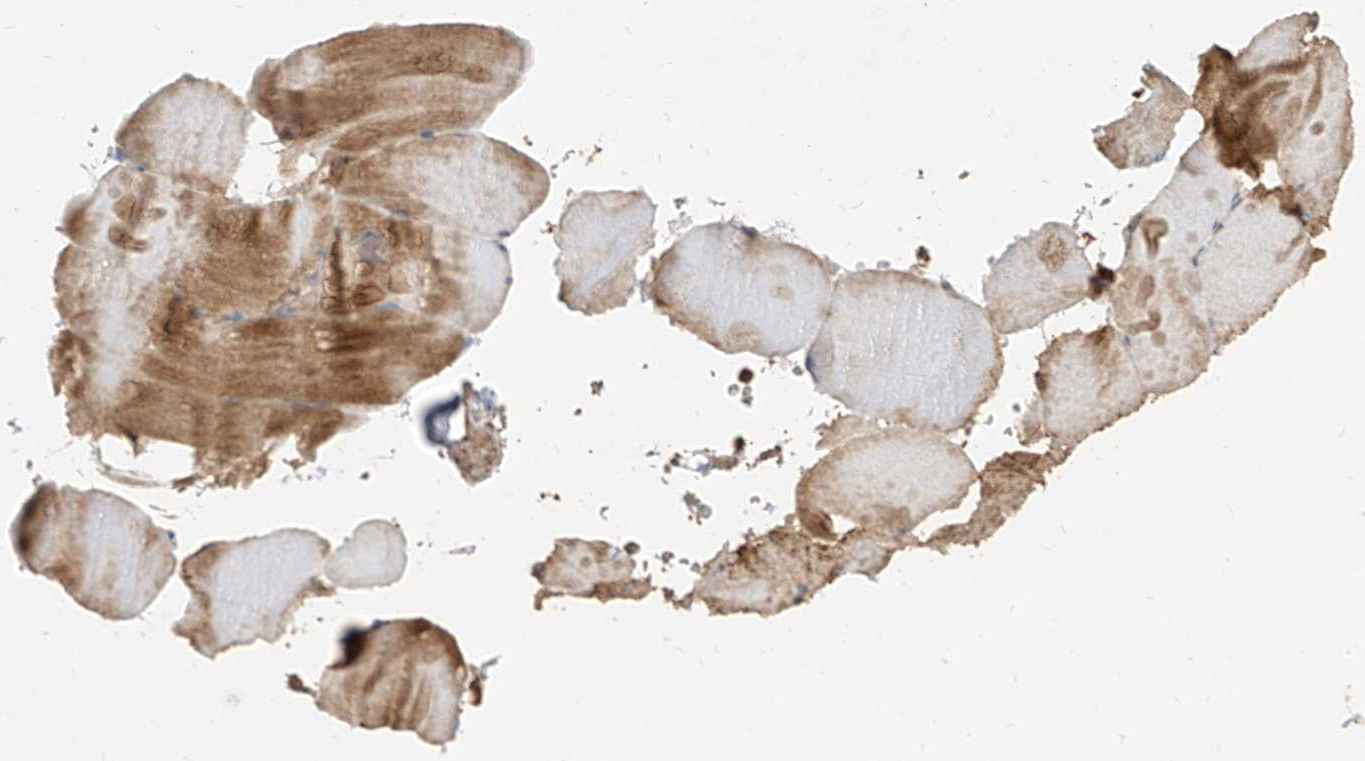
{"staining": {"intensity": "moderate", "quantity": "25%-75%", "location": "cytoplasmic/membranous"}, "tissue": "skeletal muscle", "cell_type": "Myocytes", "image_type": "normal", "snomed": [{"axis": "morphology", "description": "Normal tissue, NOS"}, {"axis": "topography", "description": "Skeletal muscle"}, {"axis": "topography", "description": "Parathyroid gland"}], "caption": "This is an image of immunohistochemistry (IHC) staining of unremarkable skeletal muscle, which shows moderate staining in the cytoplasmic/membranous of myocytes.", "gene": "AIM2", "patient": {"sex": "female", "age": 37}}